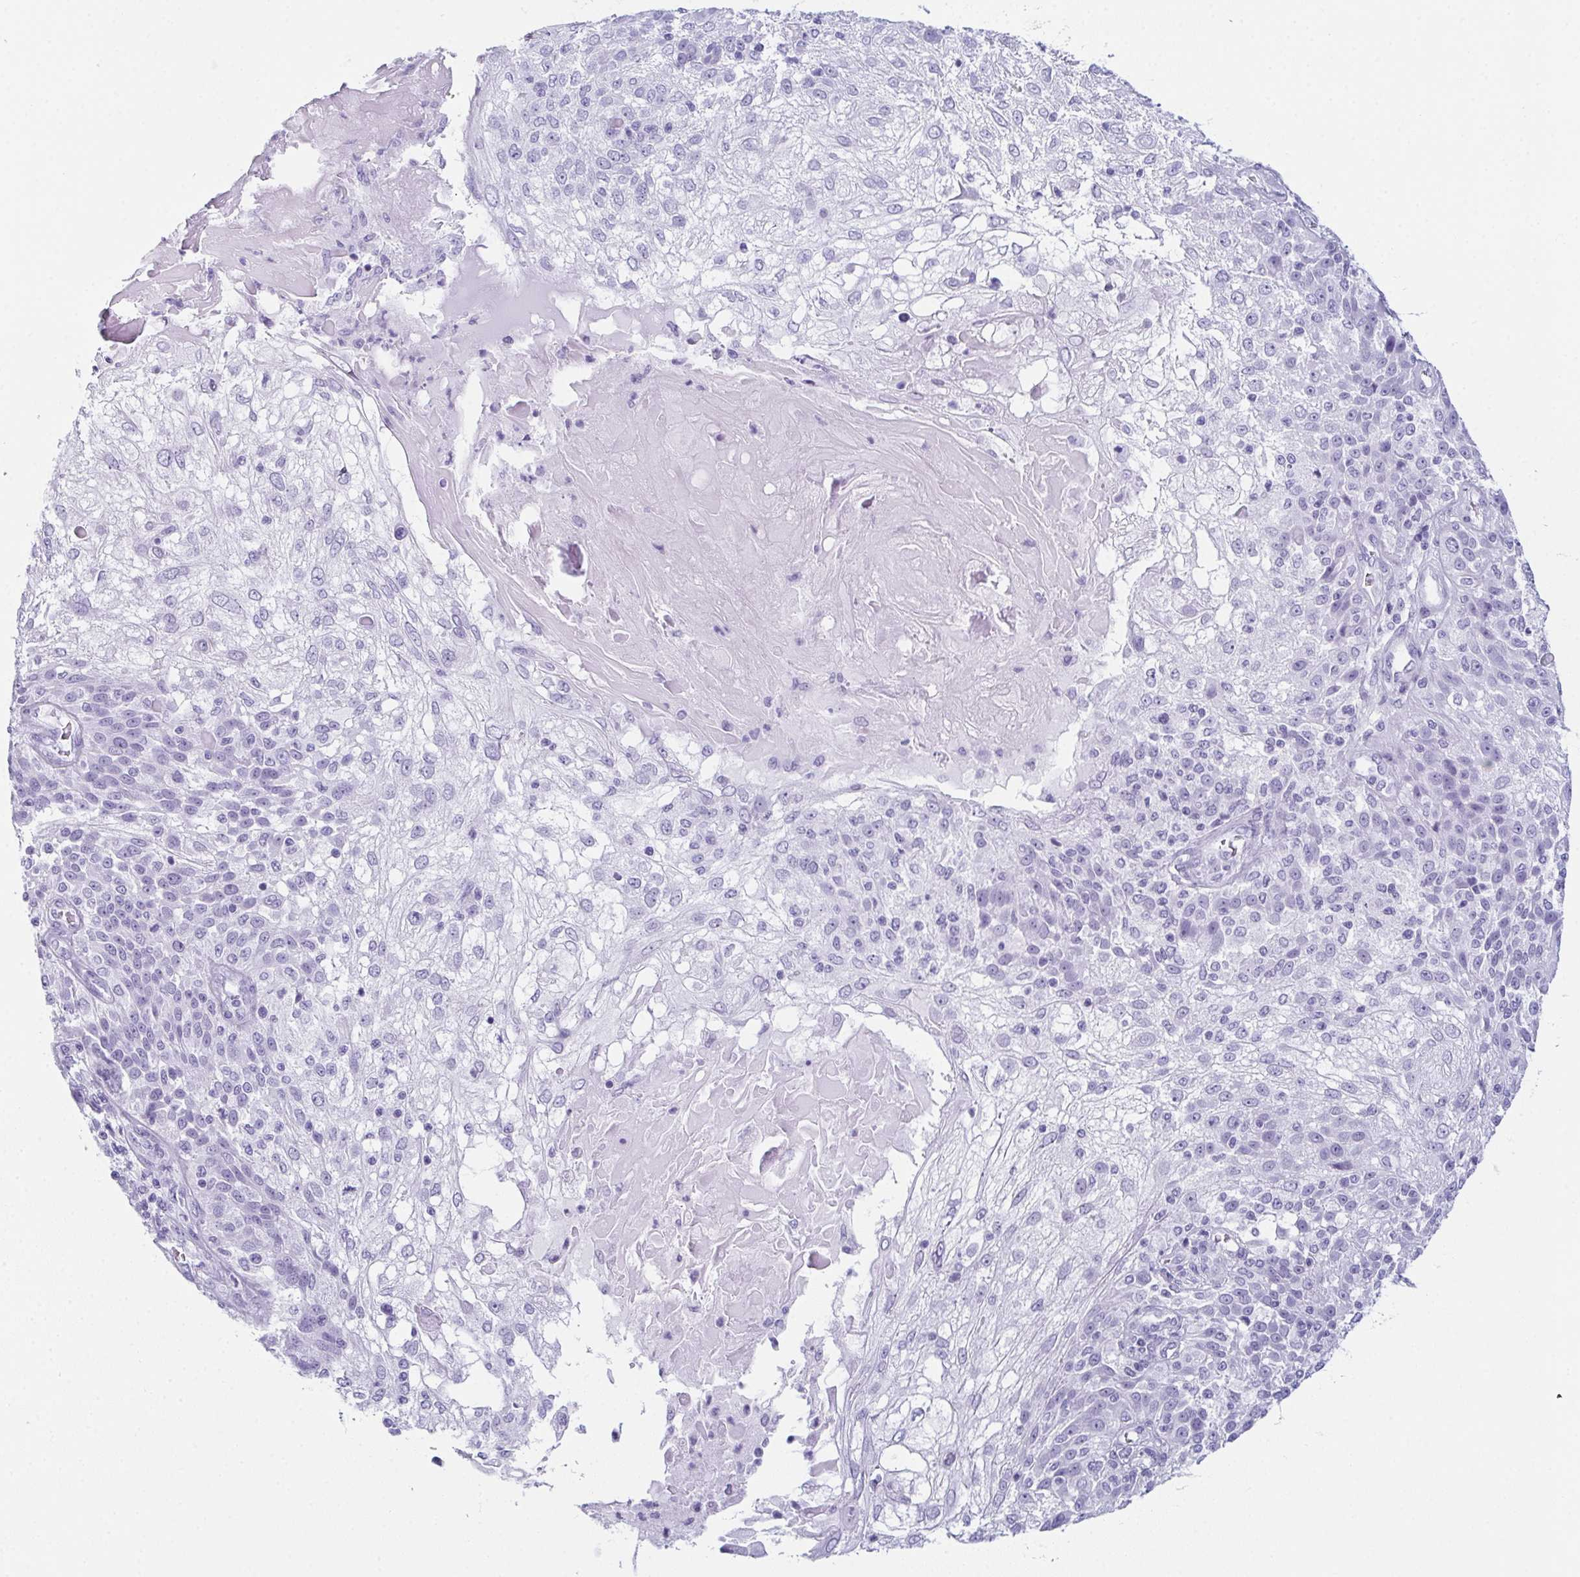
{"staining": {"intensity": "negative", "quantity": "none", "location": "none"}, "tissue": "skin cancer", "cell_type": "Tumor cells", "image_type": "cancer", "snomed": [{"axis": "morphology", "description": "Normal tissue, NOS"}, {"axis": "morphology", "description": "Squamous cell carcinoma, NOS"}, {"axis": "topography", "description": "Skin"}], "caption": "Immunohistochemical staining of human skin cancer displays no significant expression in tumor cells.", "gene": "ENKUR", "patient": {"sex": "female", "age": 83}}